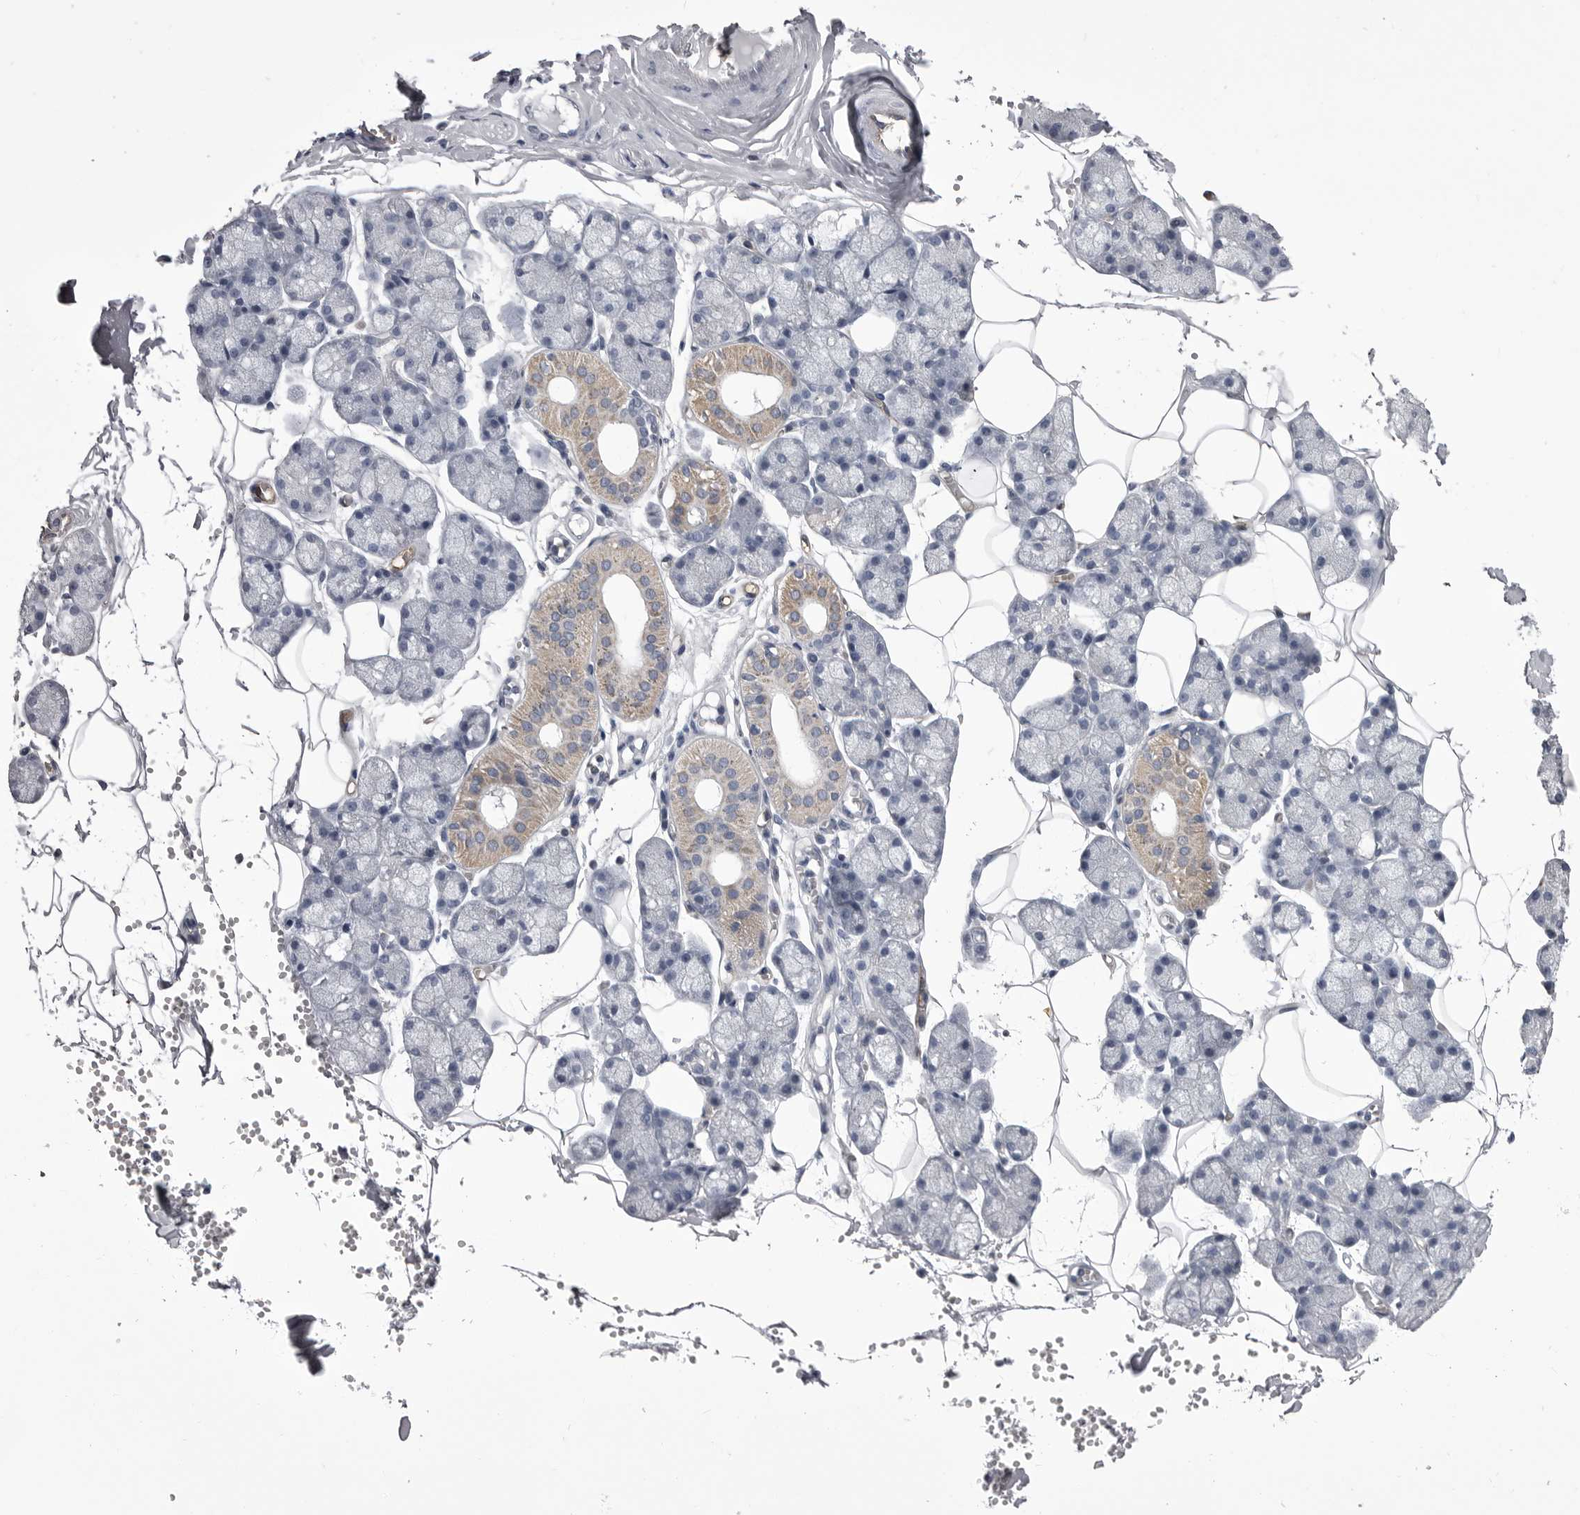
{"staining": {"intensity": "weak", "quantity": "<25%", "location": "cytoplasmic/membranous"}, "tissue": "salivary gland", "cell_type": "Glandular cells", "image_type": "normal", "snomed": [{"axis": "morphology", "description": "Normal tissue, NOS"}, {"axis": "topography", "description": "Salivary gland"}], "caption": "High magnification brightfield microscopy of normal salivary gland stained with DAB (brown) and counterstained with hematoxylin (blue): glandular cells show no significant staining. The staining was performed using DAB (3,3'-diaminobenzidine) to visualize the protein expression in brown, while the nuclei were stained in blue with hematoxylin (Magnification: 20x).", "gene": "OPLAH", "patient": {"sex": "male", "age": 62}}